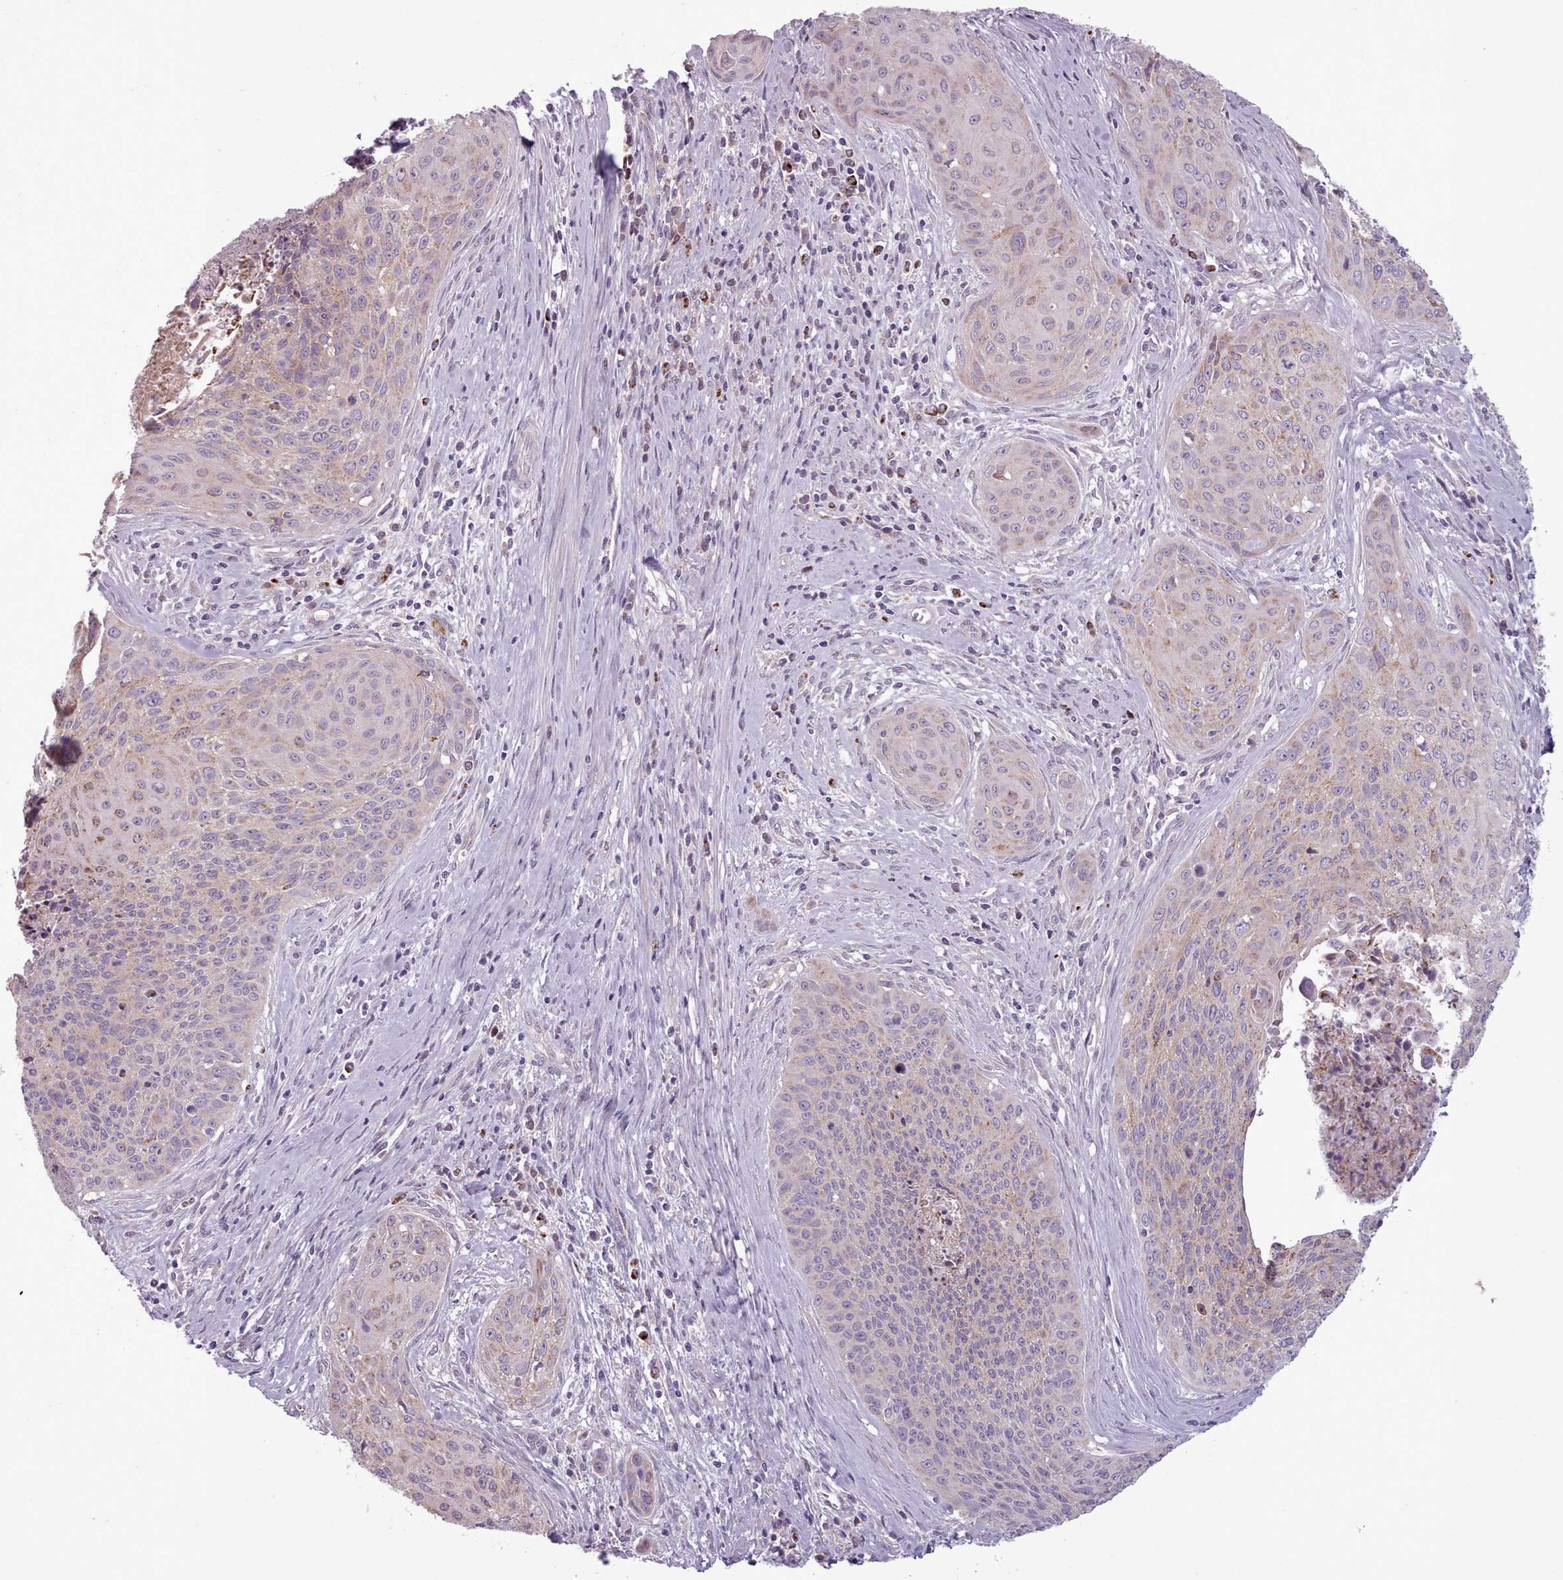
{"staining": {"intensity": "weak", "quantity": "25%-75%", "location": "cytoplasmic/membranous"}, "tissue": "cervical cancer", "cell_type": "Tumor cells", "image_type": "cancer", "snomed": [{"axis": "morphology", "description": "Squamous cell carcinoma, NOS"}, {"axis": "topography", "description": "Cervix"}], "caption": "An image of cervical cancer (squamous cell carcinoma) stained for a protein exhibits weak cytoplasmic/membranous brown staining in tumor cells.", "gene": "LAPTM5", "patient": {"sex": "female", "age": 55}}